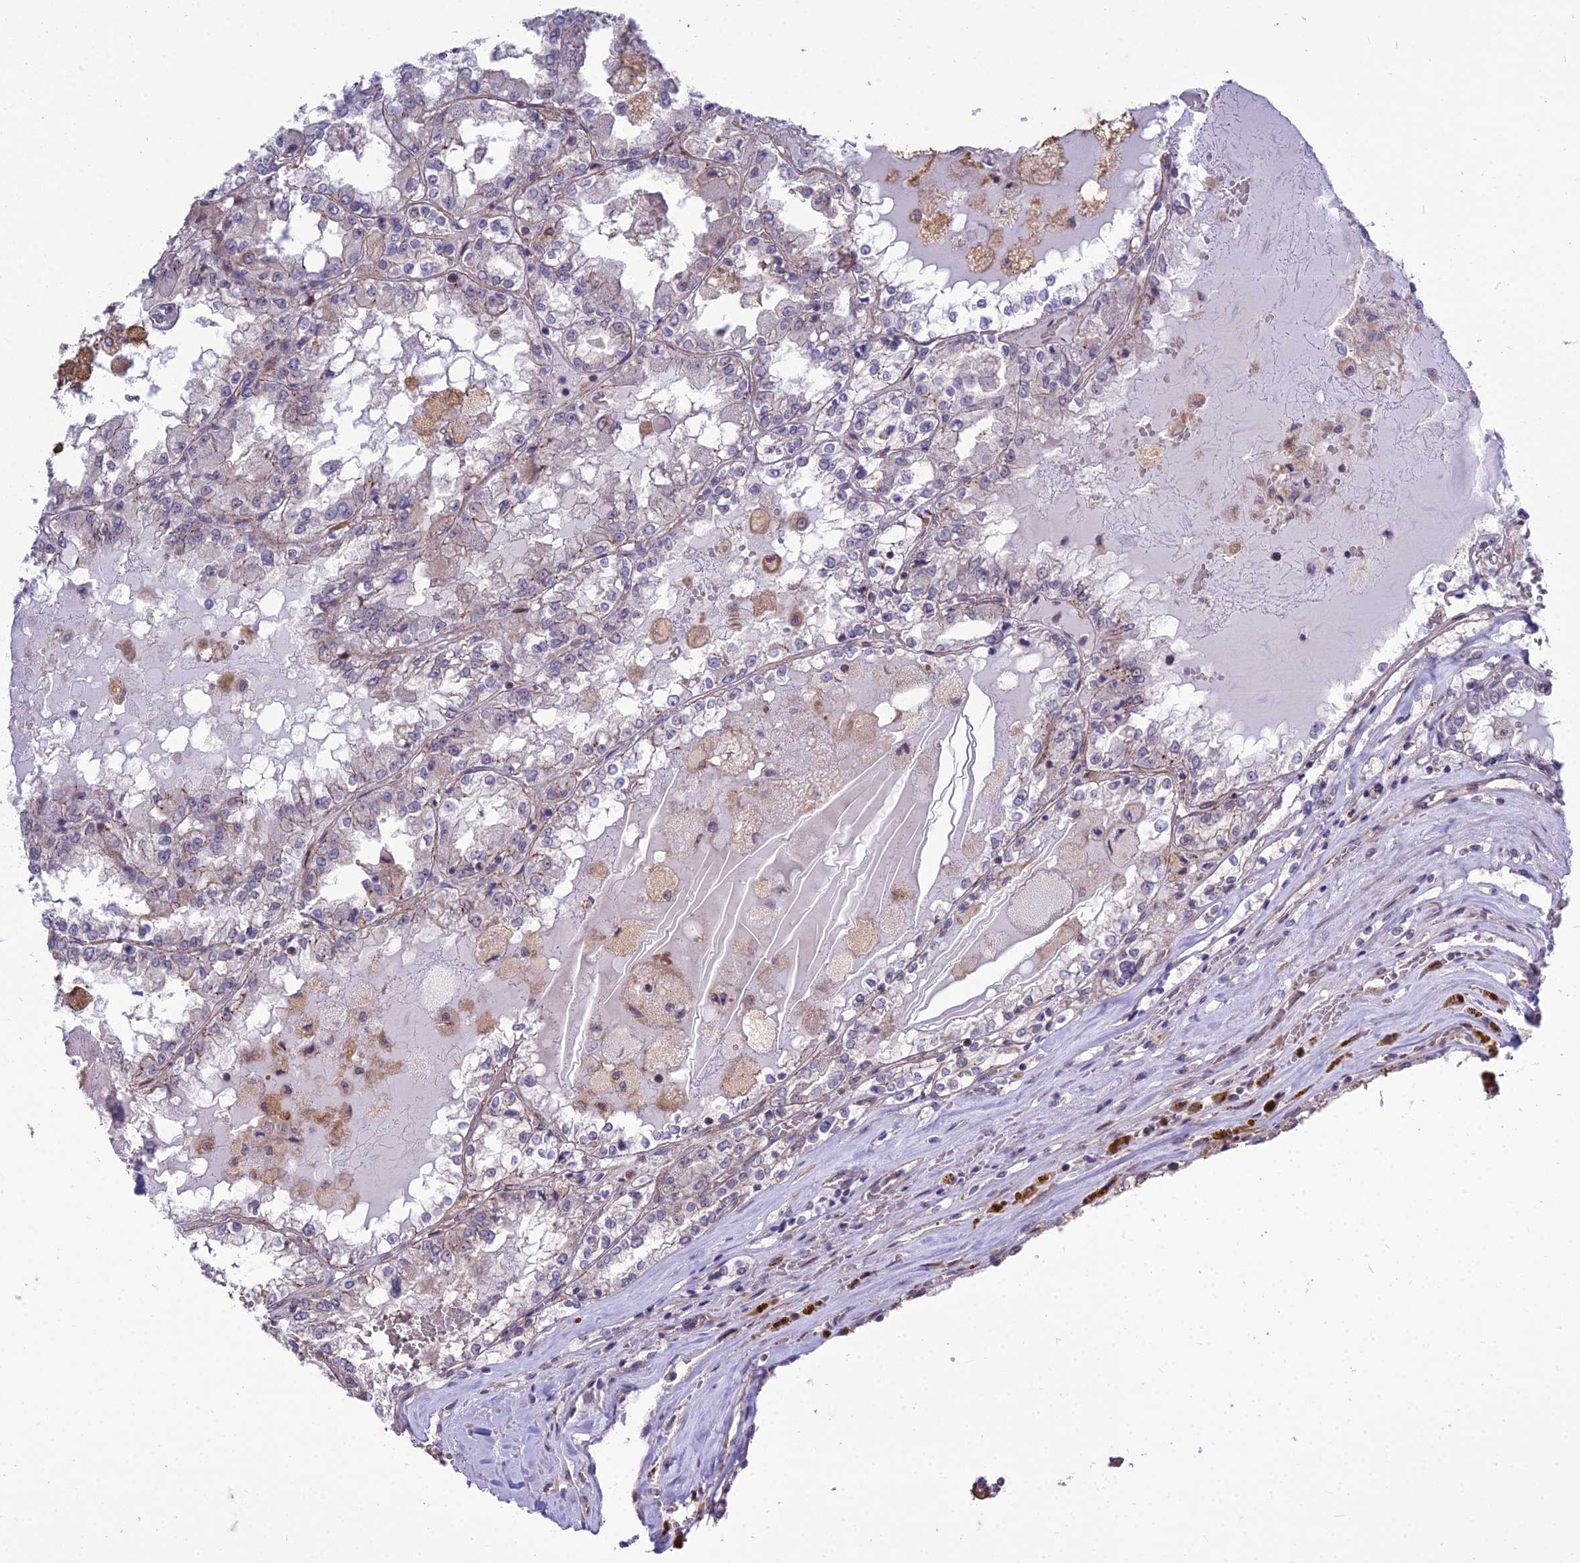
{"staining": {"intensity": "negative", "quantity": "none", "location": "none"}, "tissue": "renal cancer", "cell_type": "Tumor cells", "image_type": "cancer", "snomed": [{"axis": "morphology", "description": "Adenocarcinoma, NOS"}, {"axis": "topography", "description": "Kidney"}], "caption": "Immunohistochemistry (IHC) of human renal cancer displays no positivity in tumor cells. (IHC, brightfield microscopy, high magnification).", "gene": "TSPYL2", "patient": {"sex": "female", "age": 56}}